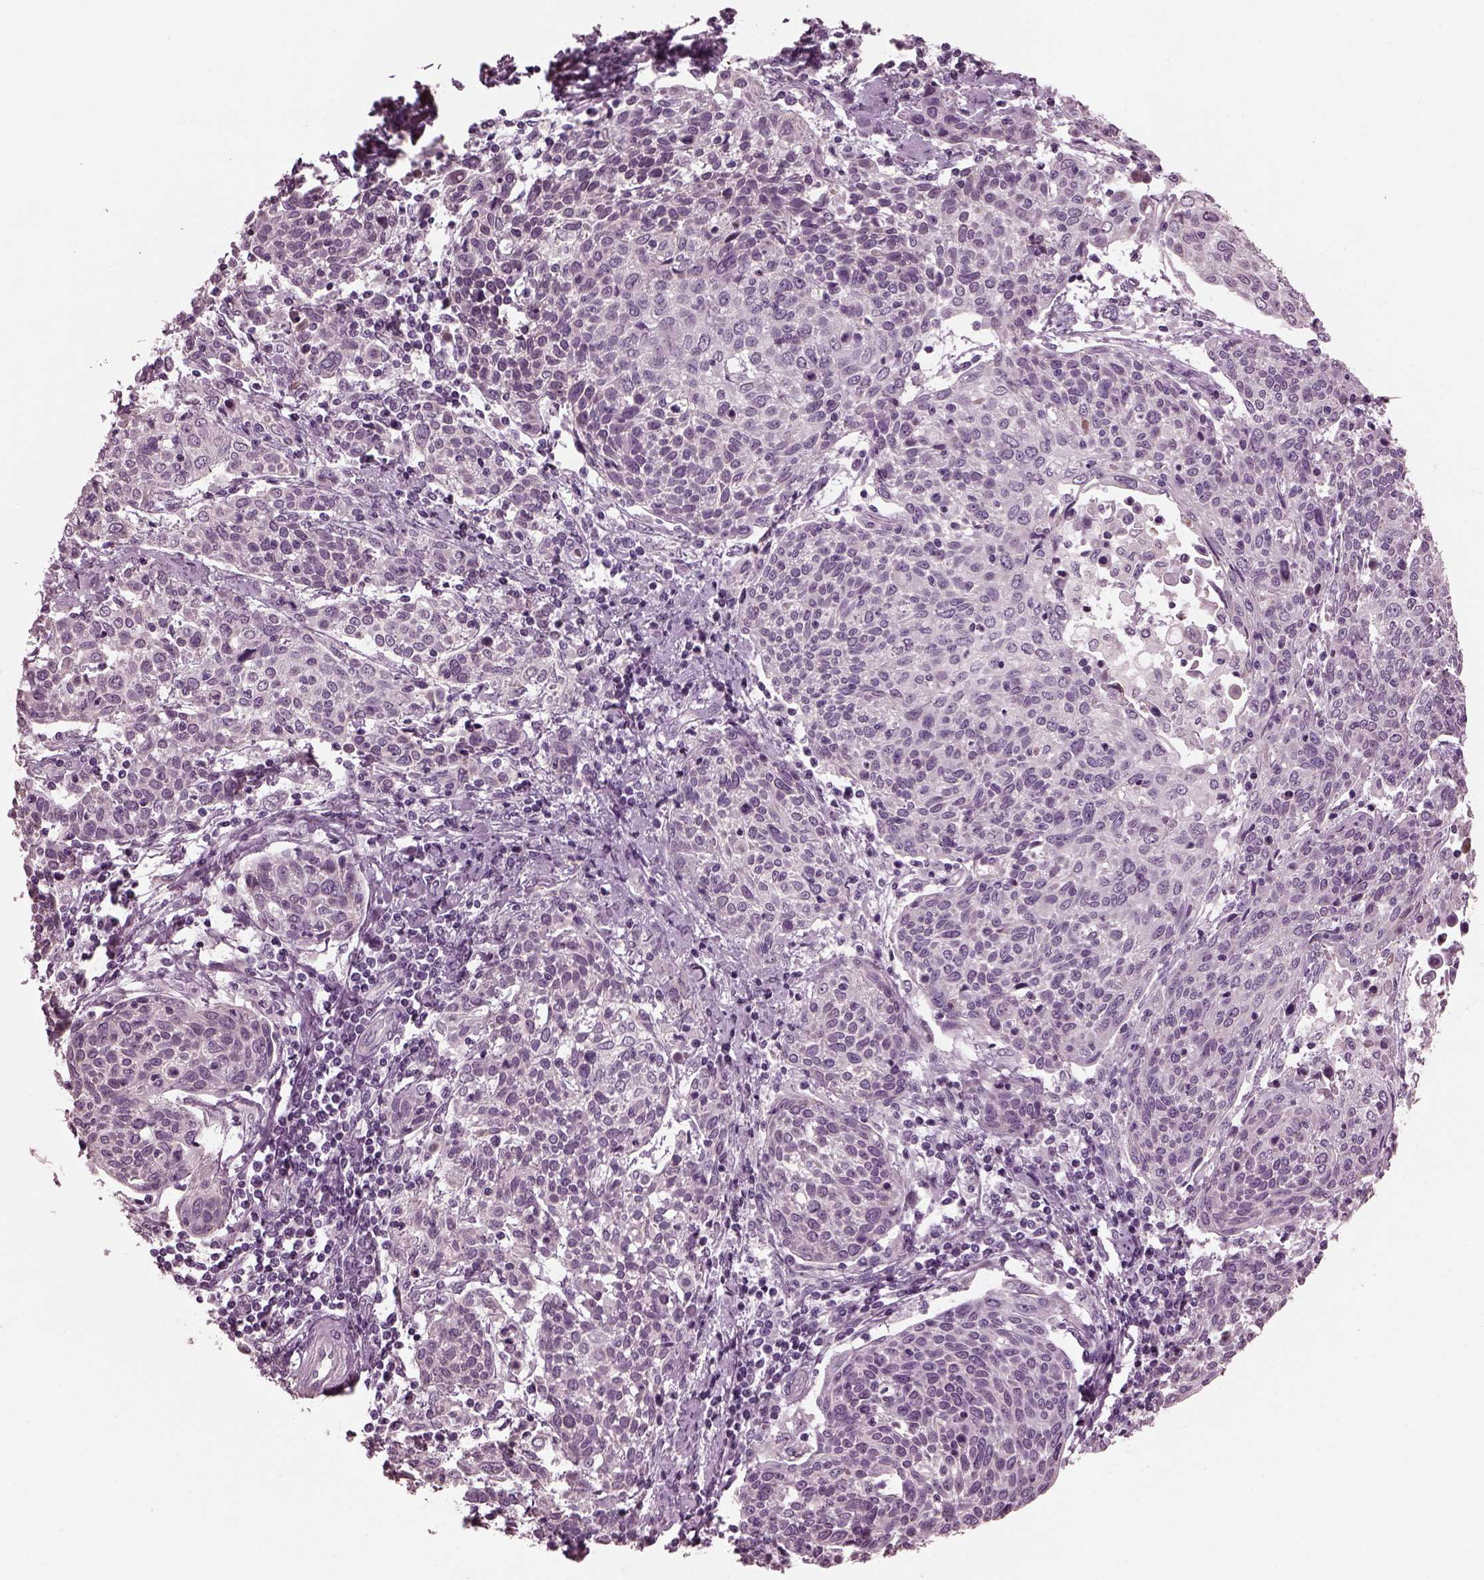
{"staining": {"intensity": "negative", "quantity": "none", "location": "none"}, "tissue": "cervical cancer", "cell_type": "Tumor cells", "image_type": "cancer", "snomed": [{"axis": "morphology", "description": "Squamous cell carcinoma, NOS"}, {"axis": "topography", "description": "Cervix"}], "caption": "A high-resolution histopathology image shows immunohistochemistry (IHC) staining of squamous cell carcinoma (cervical), which exhibits no significant staining in tumor cells.", "gene": "MIB2", "patient": {"sex": "female", "age": 61}}